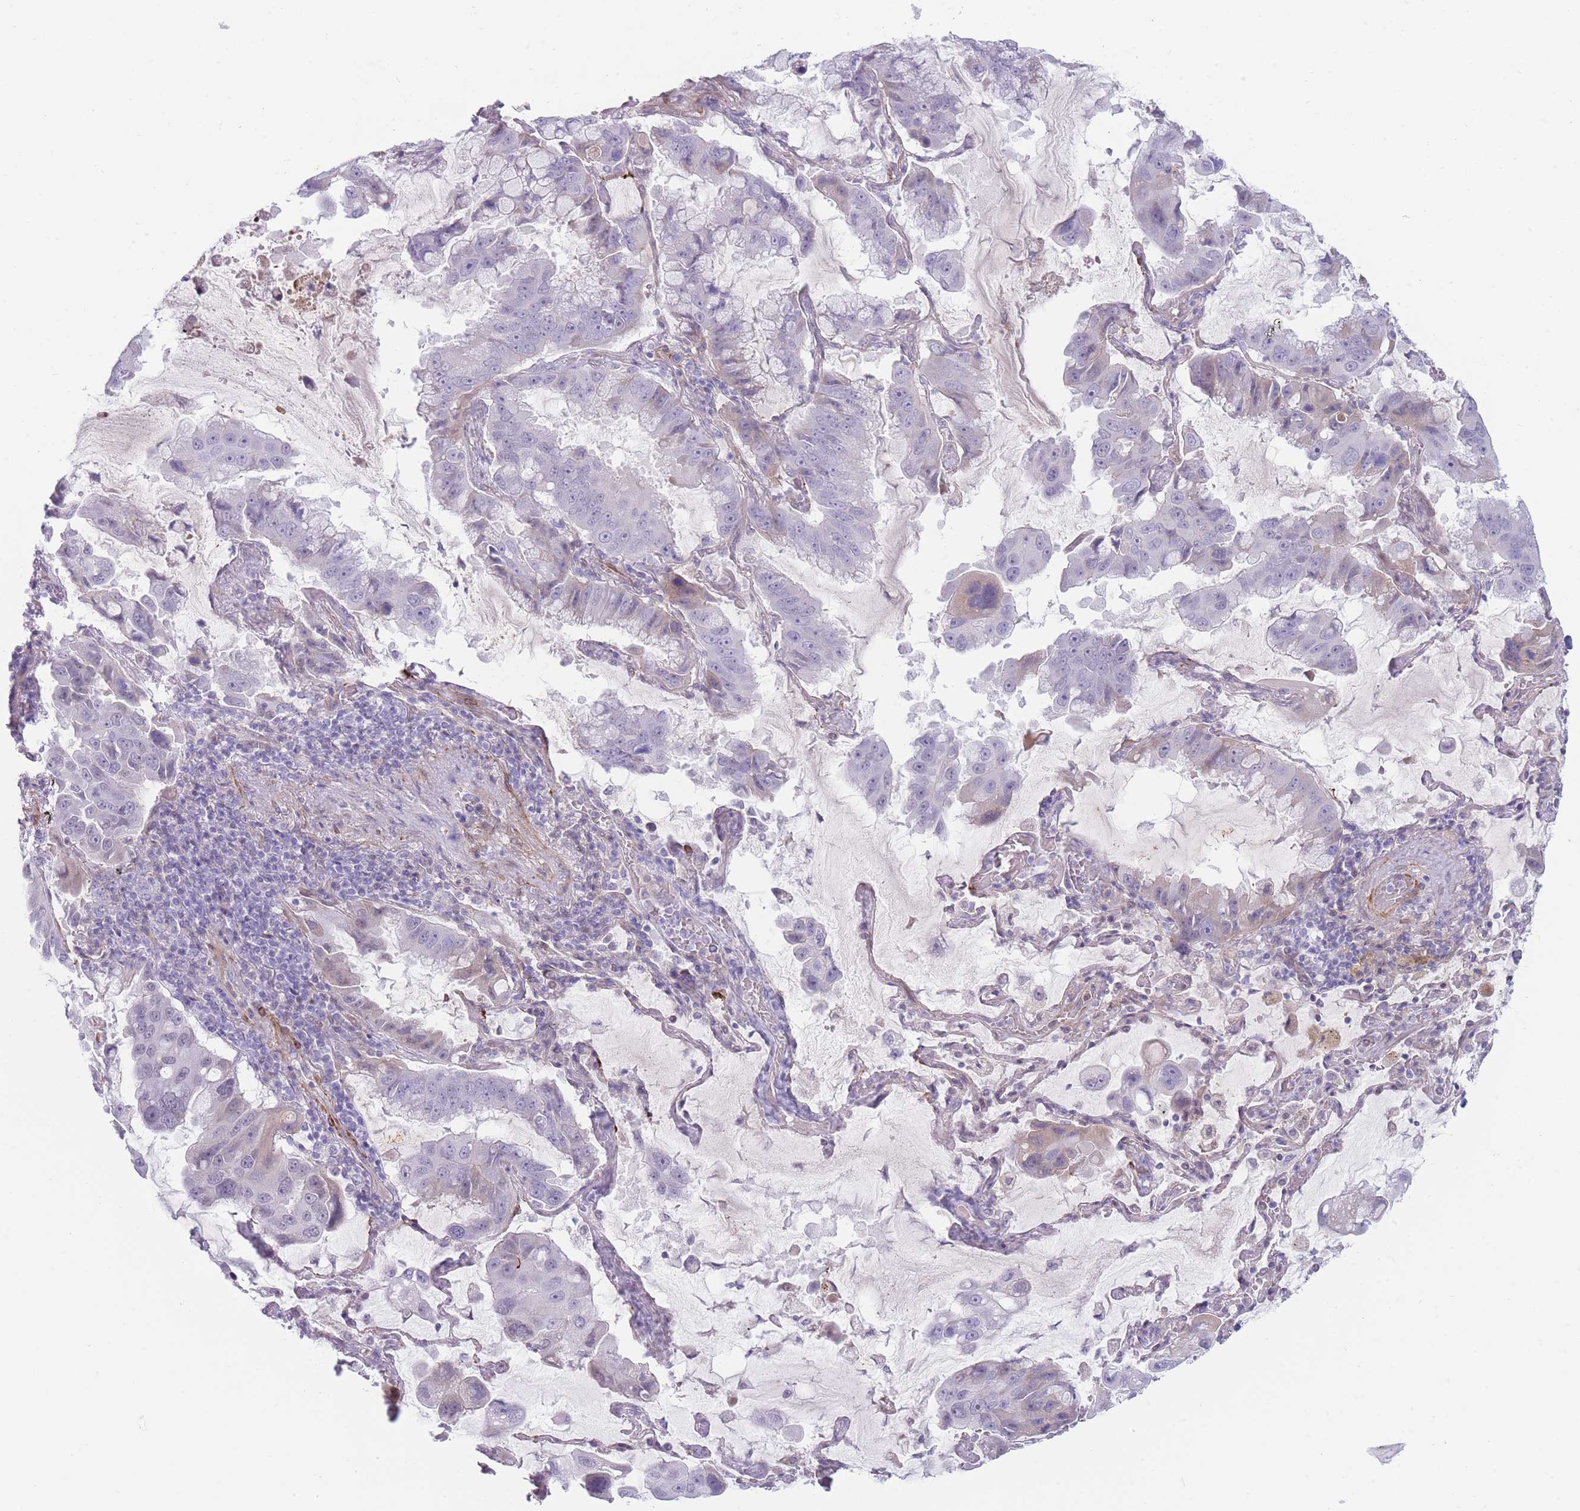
{"staining": {"intensity": "negative", "quantity": "none", "location": "none"}, "tissue": "lung cancer", "cell_type": "Tumor cells", "image_type": "cancer", "snomed": [{"axis": "morphology", "description": "Adenocarcinoma, NOS"}, {"axis": "topography", "description": "Lung"}], "caption": "Tumor cells show no significant positivity in adenocarcinoma (lung). Nuclei are stained in blue.", "gene": "IFNA6", "patient": {"sex": "male", "age": 64}}